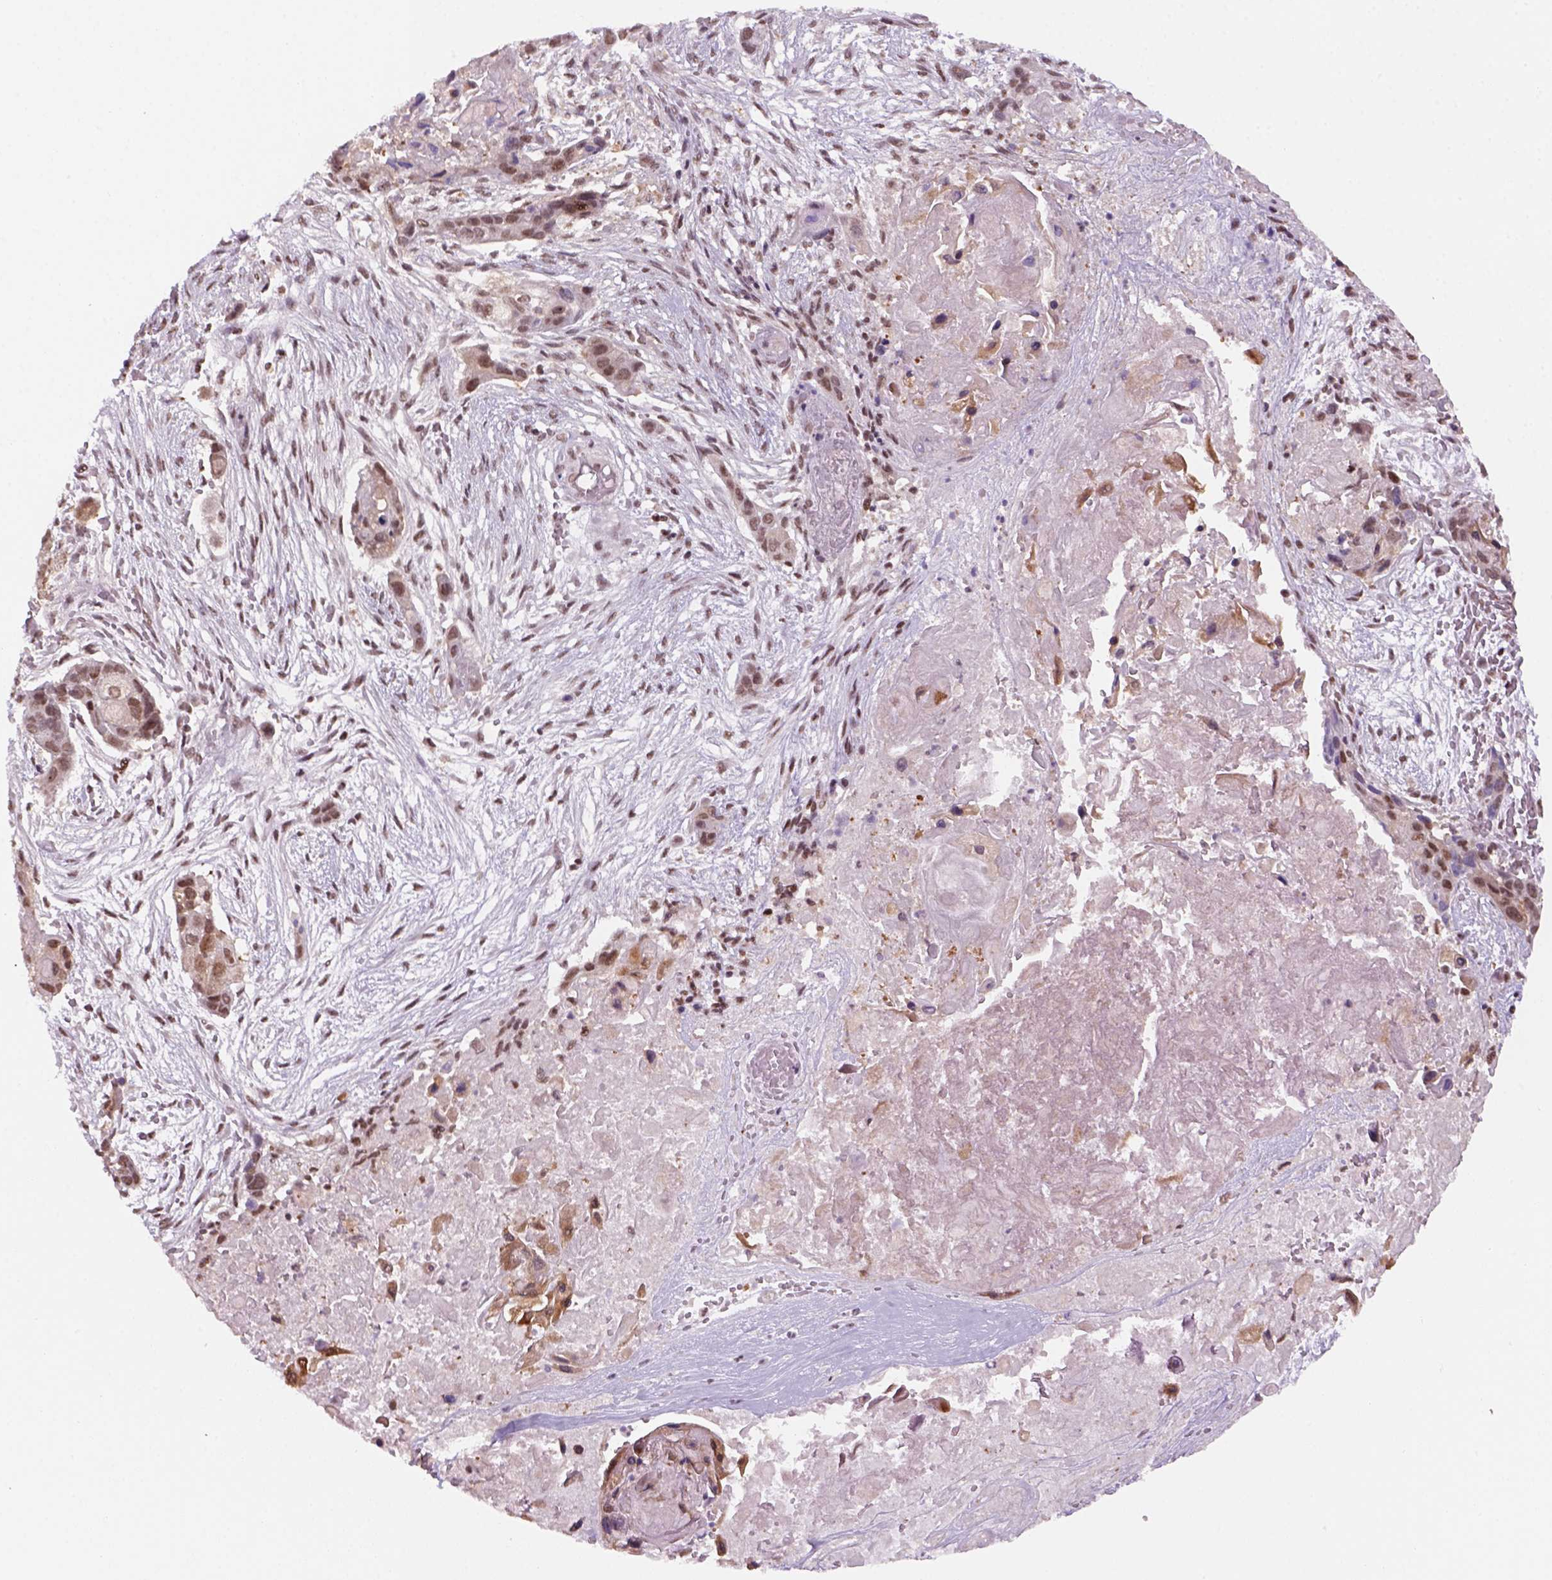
{"staining": {"intensity": "moderate", "quantity": ">75%", "location": "nuclear"}, "tissue": "lung cancer", "cell_type": "Tumor cells", "image_type": "cancer", "snomed": [{"axis": "morphology", "description": "Squamous cell carcinoma, NOS"}, {"axis": "topography", "description": "Lung"}], "caption": "Tumor cells exhibit medium levels of moderate nuclear expression in approximately >75% of cells in human squamous cell carcinoma (lung). The staining is performed using DAB brown chromogen to label protein expression. The nuclei are counter-stained blue using hematoxylin.", "gene": "GOT1", "patient": {"sex": "male", "age": 69}}